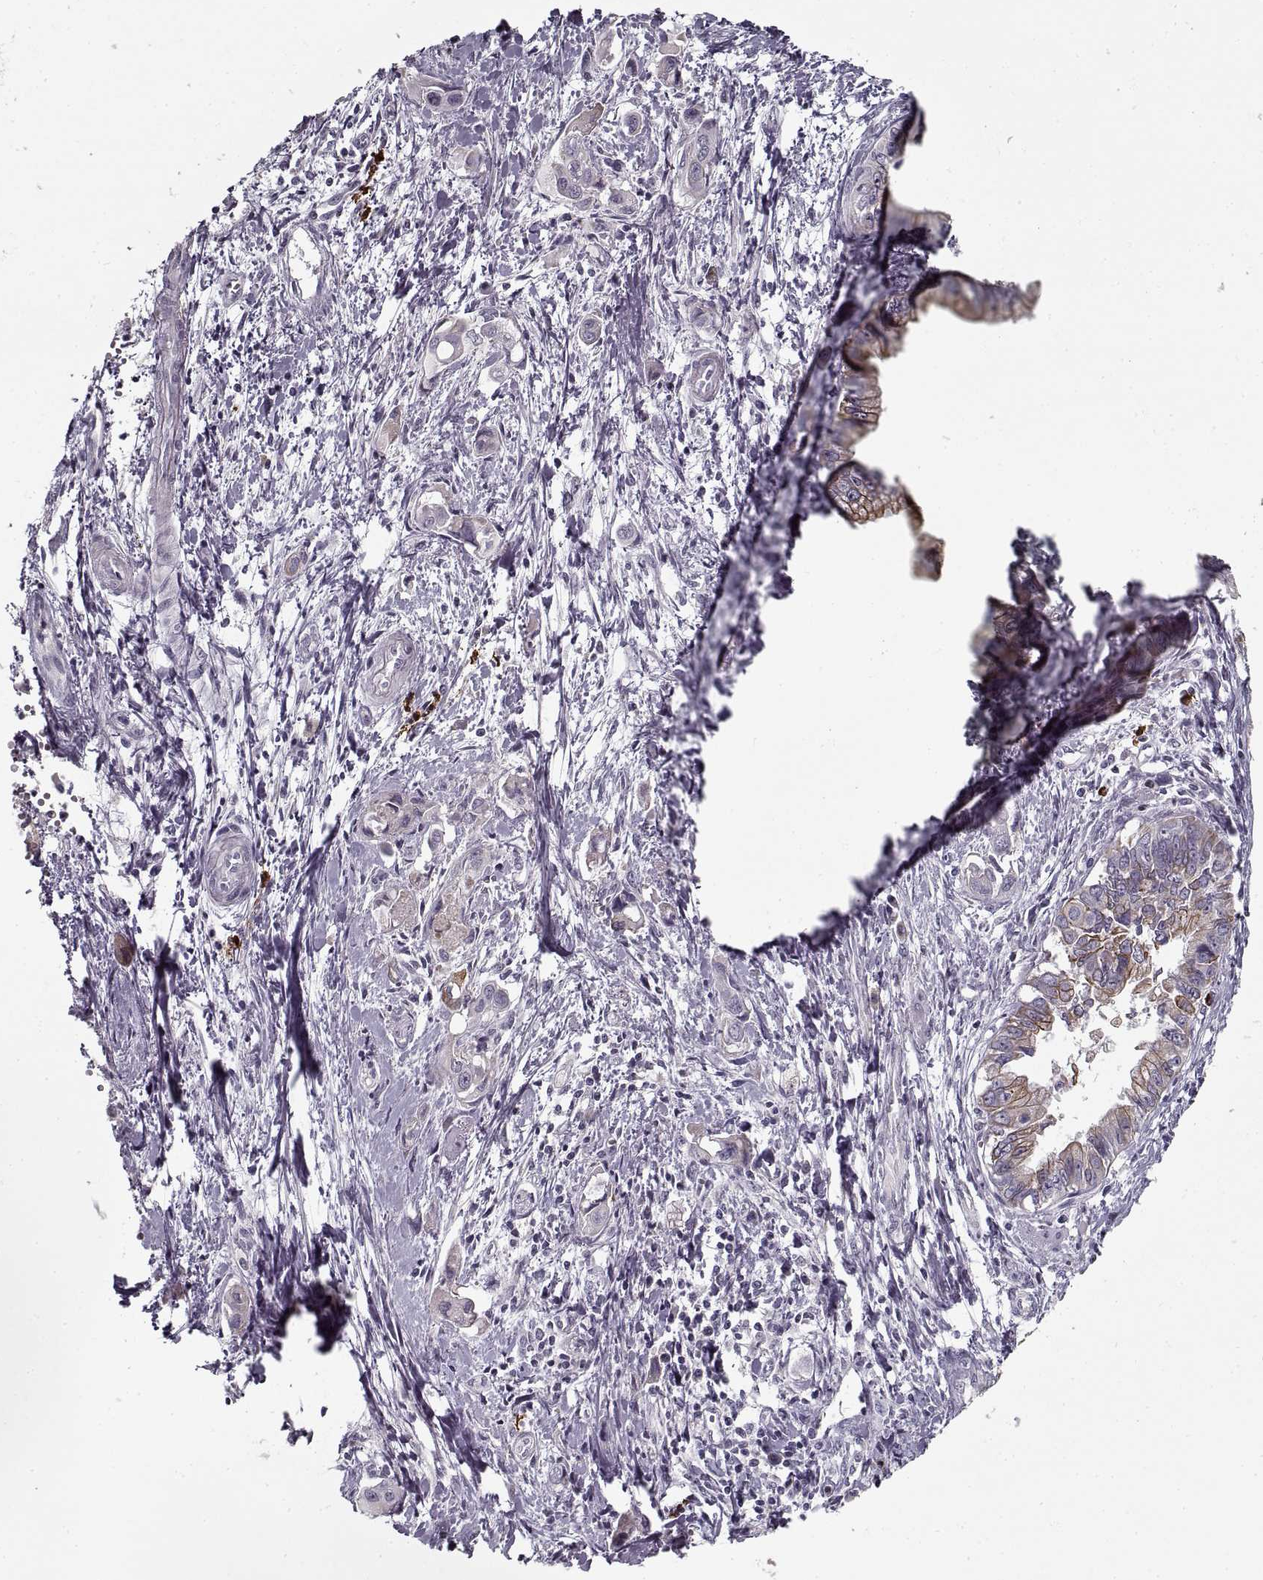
{"staining": {"intensity": "moderate", "quantity": "25%-75%", "location": "cytoplasmic/membranous"}, "tissue": "pancreatic cancer", "cell_type": "Tumor cells", "image_type": "cancer", "snomed": [{"axis": "morphology", "description": "Adenocarcinoma, NOS"}, {"axis": "topography", "description": "Pancreas"}], "caption": "A brown stain shows moderate cytoplasmic/membranous positivity of a protein in pancreatic cancer (adenocarcinoma) tumor cells.", "gene": "GAD2", "patient": {"sex": "male", "age": 60}}